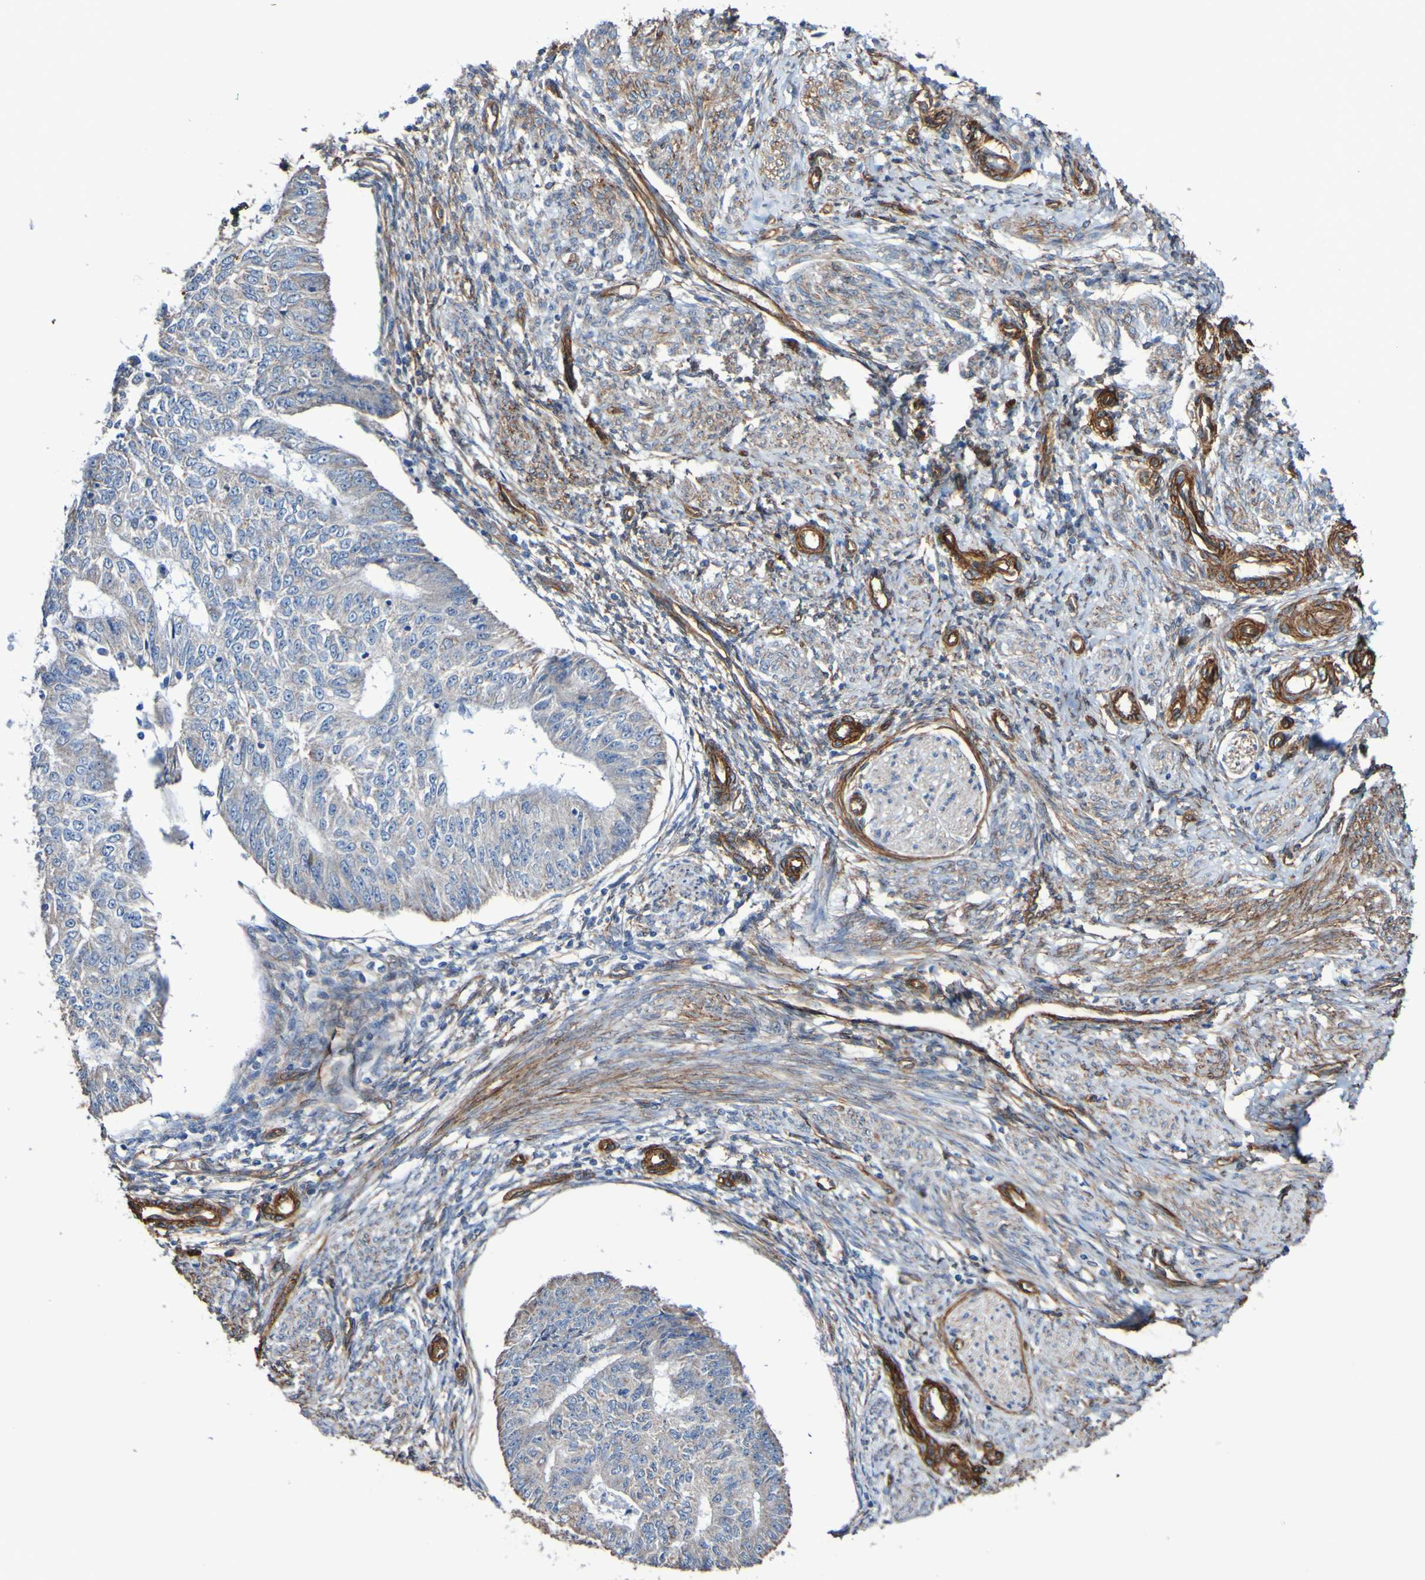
{"staining": {"intensity": "weak", "quantity": "25%-75%", "location": "cytoplasmic/membranous"}, "tissue": "endometrial cancer", "cell_type": "Tumor cells", "image_type": "cancer", "snomed": [{"axis": "morphology", "description": "Adenocarcinoma, NOS"}, {"axis": "topography", "description": "Endometrium"}], "caption": "DAB immunohistochemical staining of endometrial adenocarcinoma shows weak cytoplasmic/membranous protein expression in about 25%-75% of tumor cells.", "gene": "ELMOD3", "patient": {"sex": "female", "age": 32}}